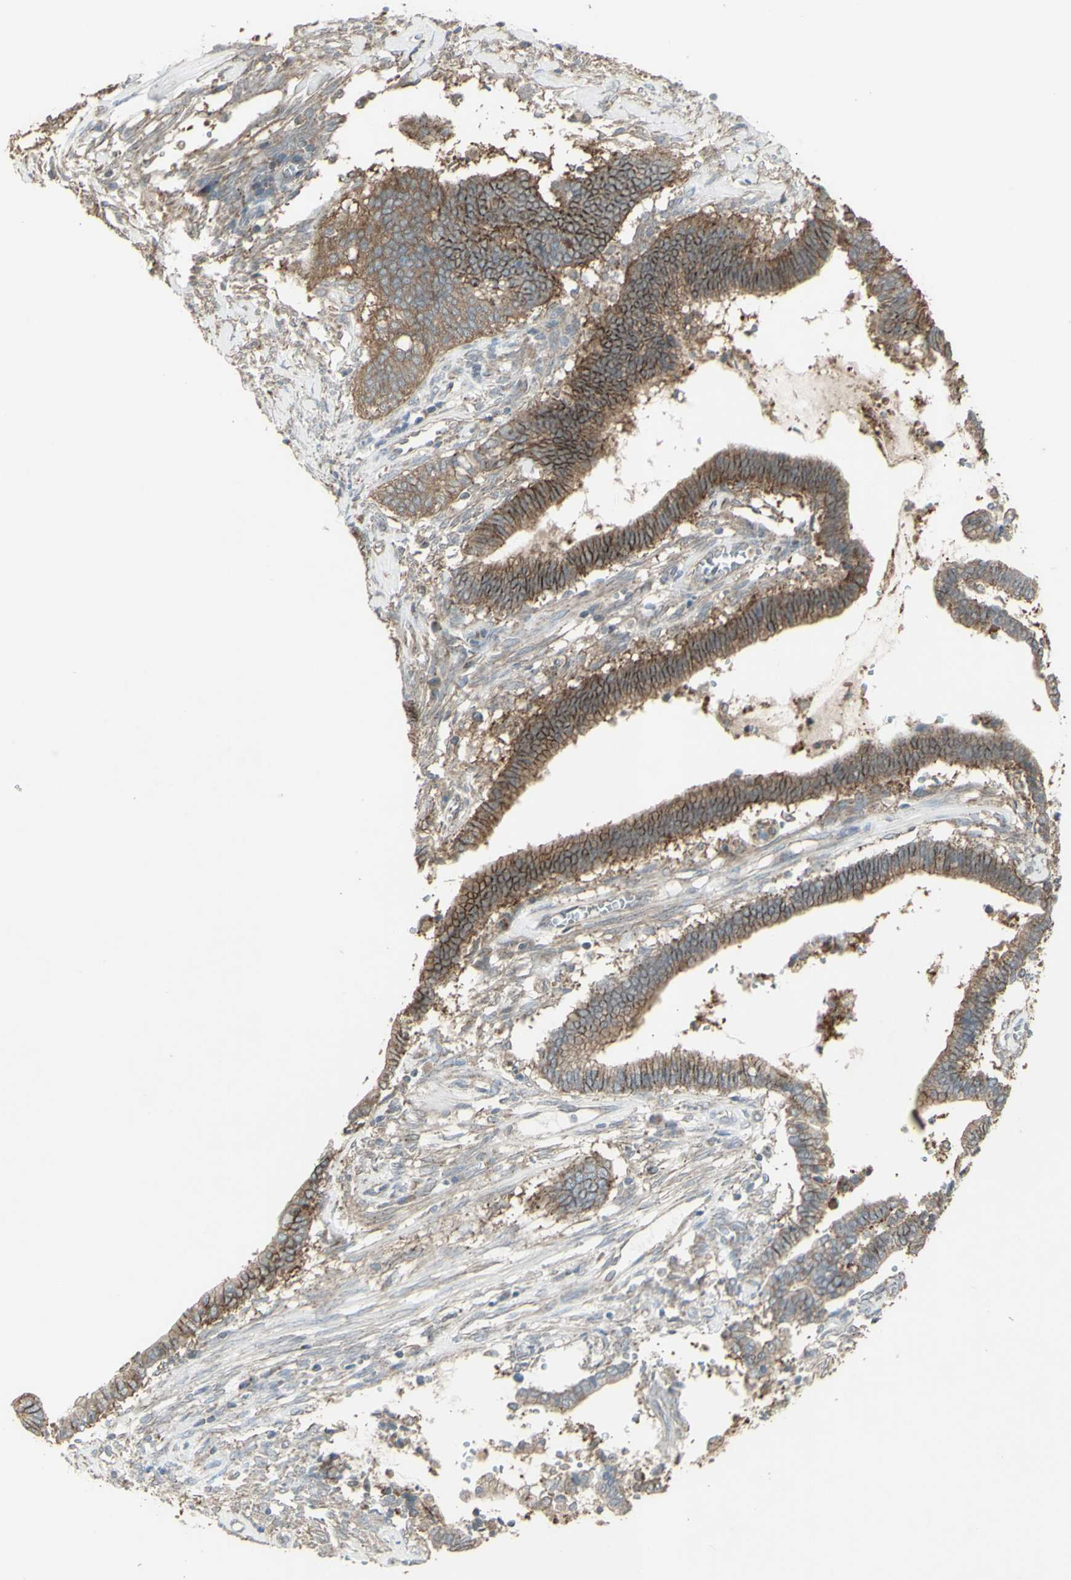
{"staining": {"intensity": "moderate", "quantity": ">75%", "location": "cytoplasmic/membranous"}, "tissue": "cervical cancer", "cell_type": "Tumor cells", "image_type": "cancer", "snomed": [{"axis": "morphology", "description": "Adenocarcinoma, NOS"}, {"axis": "topography", "description": "Cervix"}], "caption": "An image of adenocarcinoma (cervical) stained for a protein reveals moderate cytoplasmic/membranous brown staining in tumor cells.", "gene": "FXYD3", "patient": {"sex": "female", "age": 44}}